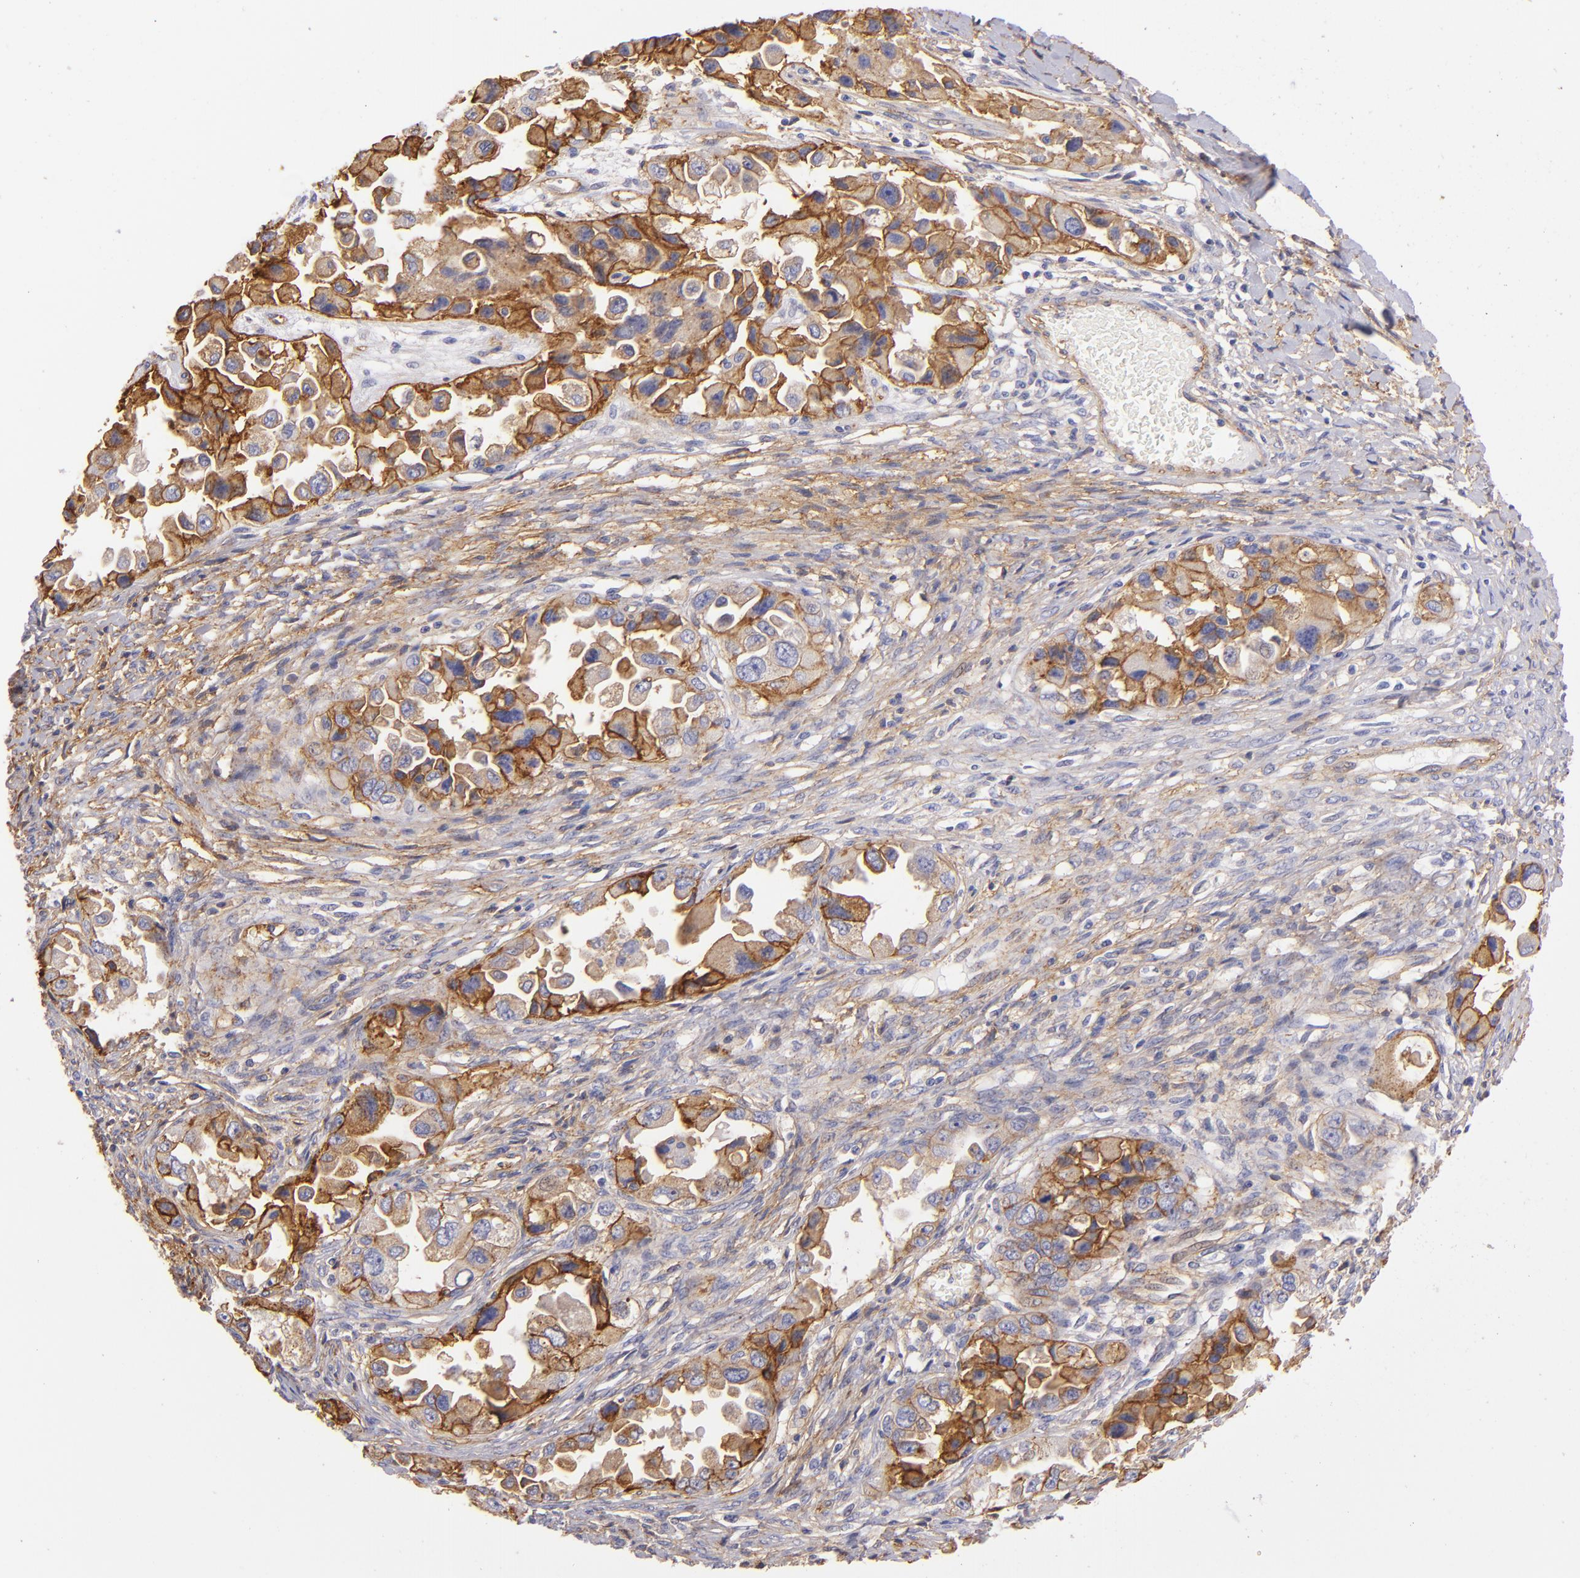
{"staining": {"intensity": "moderate", "quantity": ">75%", "location": "cytoplasmic/membranous"}, "tissue": "ovarian cancer", "cell_type": "Tumor cells", "image_type": "cancer", "snomed": [{"axis": "morphology", "description": "Cystadenocarcinoma, serous, NOS"}, {"axis": "topography", "description": "Ovary"}], "caption": "Human ovarian cancer (serous cystadenocarcinoma) stained for a protein (brown) exhibits moderate cytoplasmic/membranous positive positivity in approximately >75% of tumor cells.", "gene": "CD151", "patient": {"sex": "female", "age": 84}}